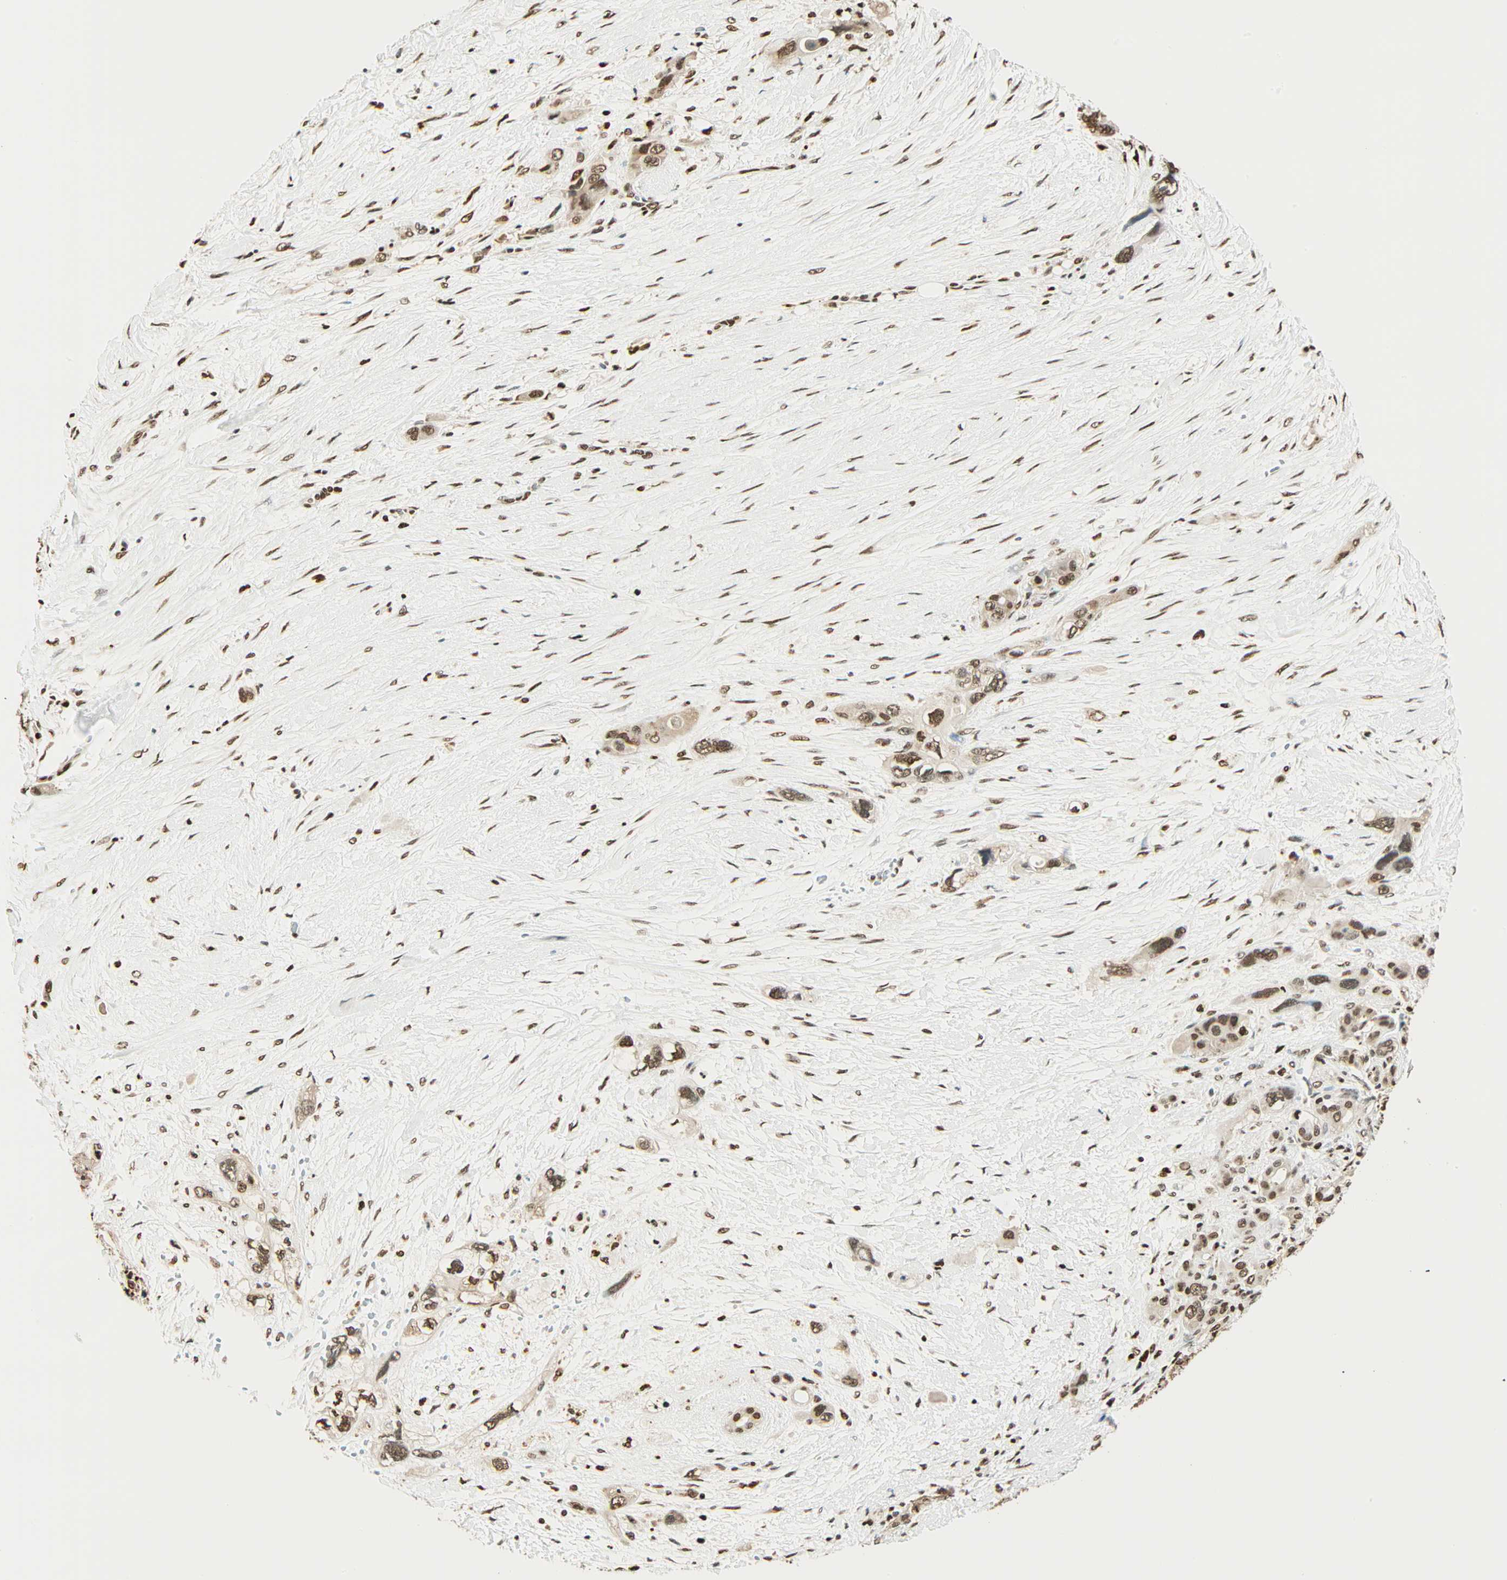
{"staining": {"intensity": "moderate", "quantity": "25%-75%", "location": "cytoplasmic/membranous,nuclear"}, "tissue": "pancreatic cancer", "cell_type": "Tumor cells", "image_type": "cancer", "snomed": [{"axis": "morphology", "description": "Adenocarcinoma, NOS"}, {"axis": "topography", "description": "Pancreas"}], "caption": "Adenocarcinoma (pancreatic) stained with a brown dye reveals moderate cytoplasmic/membranous and nuclear positive positivity in approximately 25%-75% of tumor cells.", "gene": "FANCG", "patient": {"sex": "male", "age": 46}}